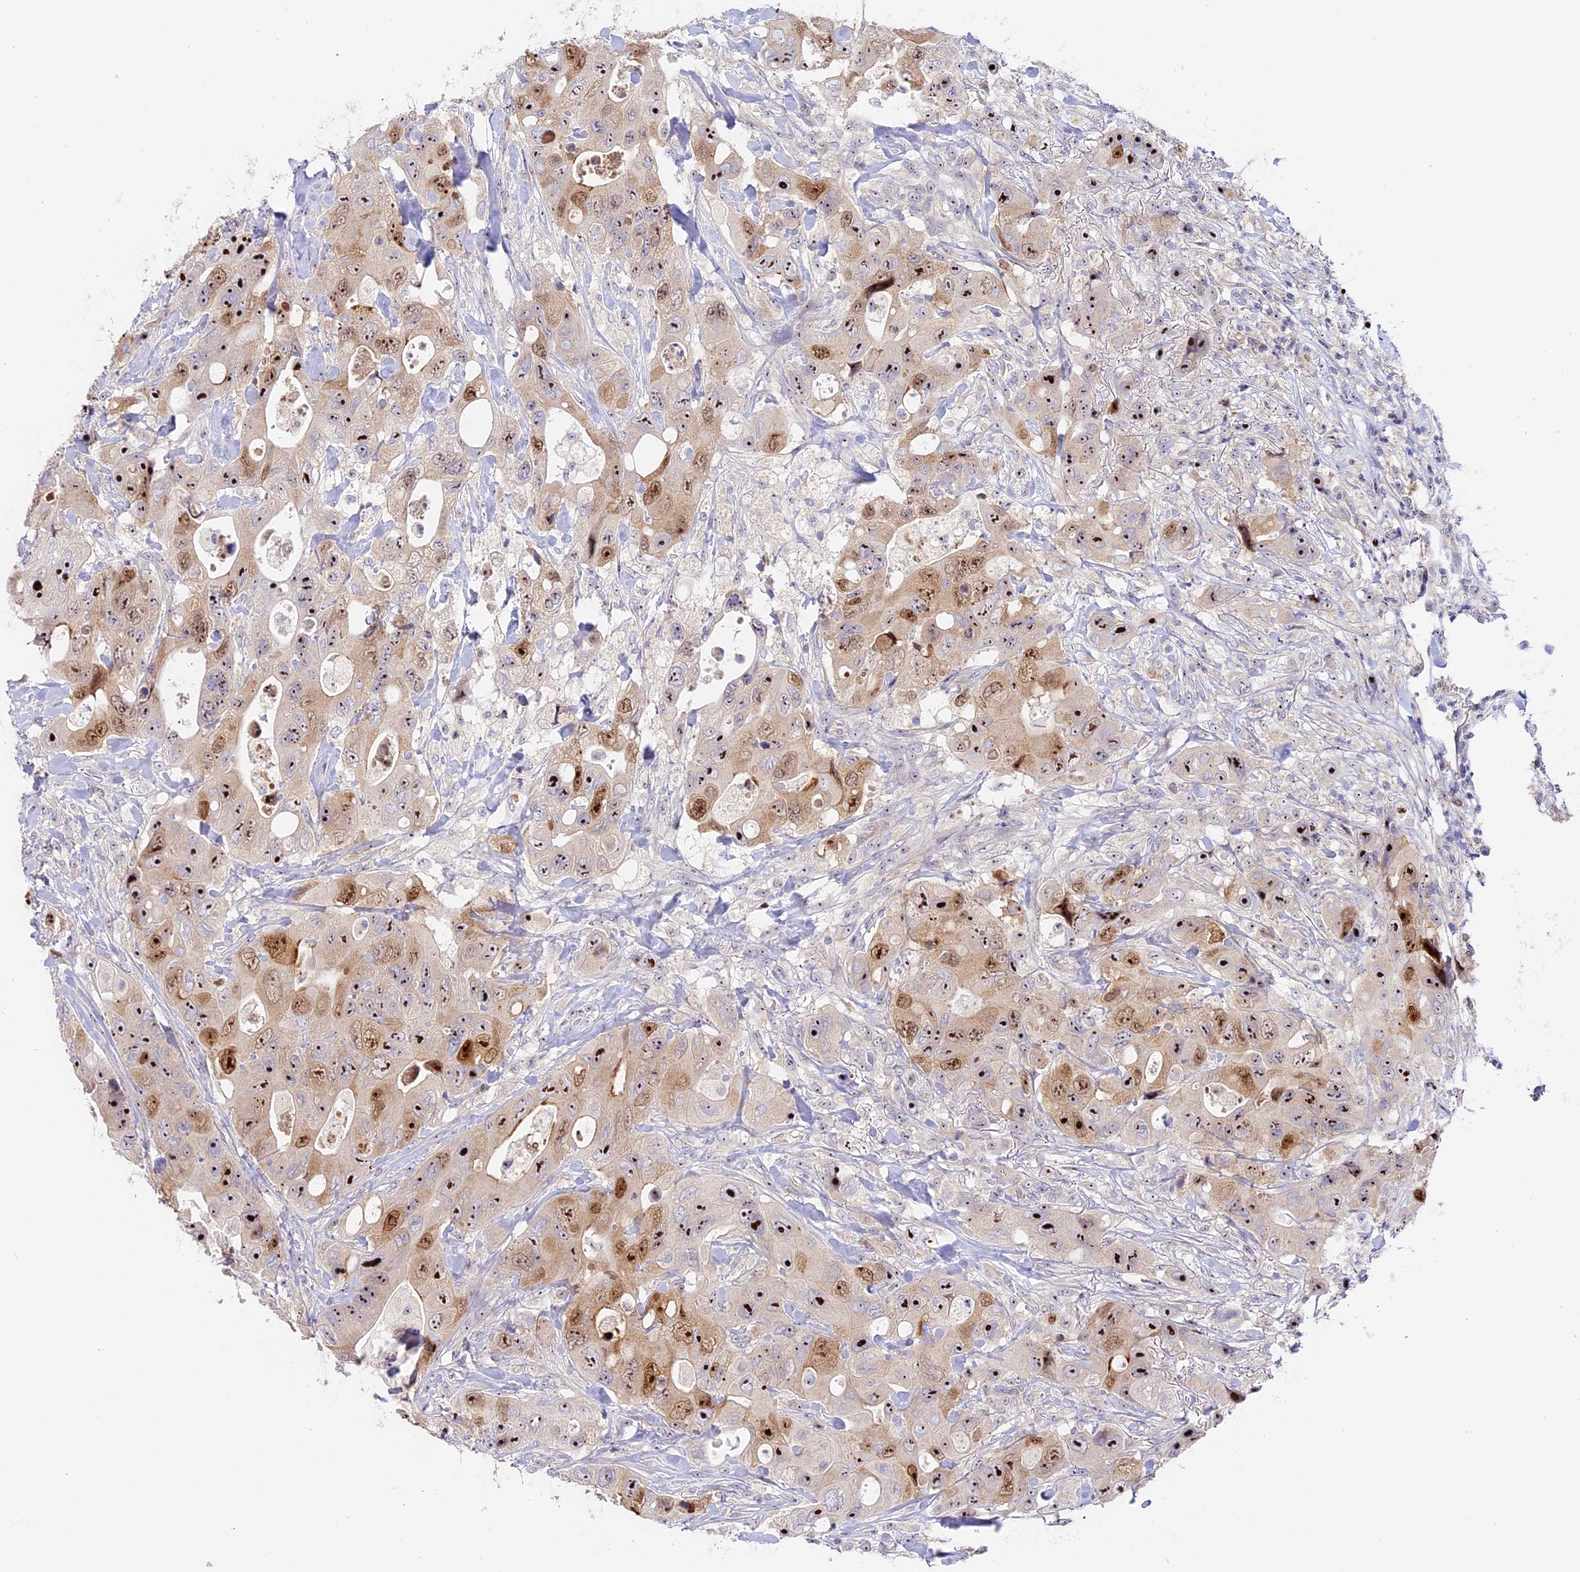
{"staining": {"intensity": "moderate", "quantity": ">75%", "location": "nuclear"}, "tissue": "colorectal cancer", "cell_type": "Tumor cells", "image_type": "cancer", "snomed": [{"axis": "morphology", "description": "Adenocarcinoma, NOS"}, {"axis": "topography", "description": "Colon"}], "caption": "Protein expression analysis of adenocarcinoma (colorectal) reveals moderate nuclear staining in about >75% of tumor cells.", "gene": "RAD51", "patient": {"sex": "female", "age": 46}}